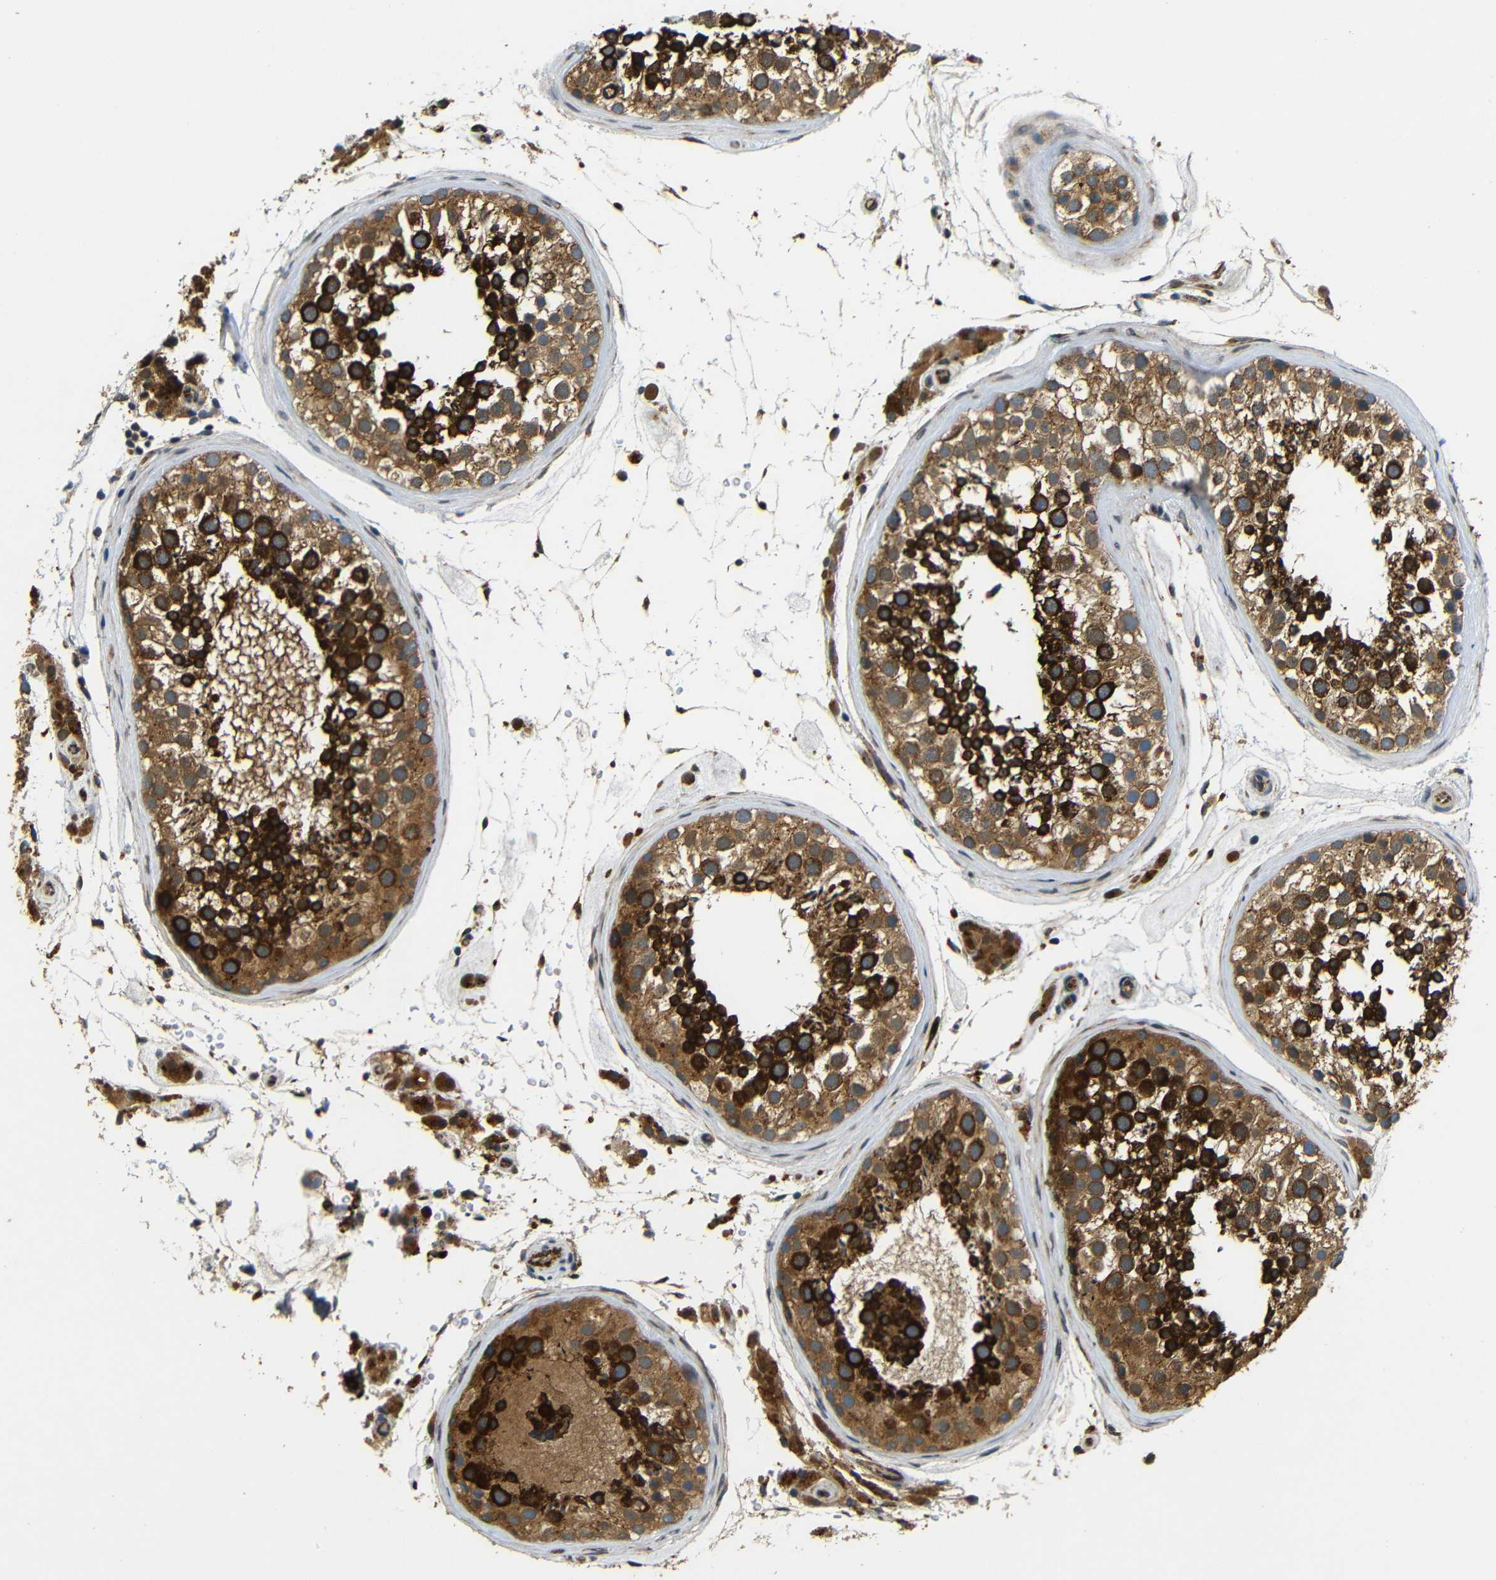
{"staining": {"intensity": "strong", "quantity": ">75%", "location": "cytoplasmic/membranous"}, "tissue": "testis", "cell_type": "Cells in seminiferous ducts", "image_type": "normal", "snomed": [{"axis": "morphology", "description": "Normal tissue, NOS"}, {"axis": "topography", "description": "Testis"}], "caption": "Benign testis shows strong cytoplasmic/membranous positivity in approximately >75% of cells in seminiferous ducts, visualized by immunohistochemistry. The protein of interest is shown in brown color, while the nuclei are stained blue.", "gene": "ATP7A", "patient": {"sex": "male", "age": 46}}